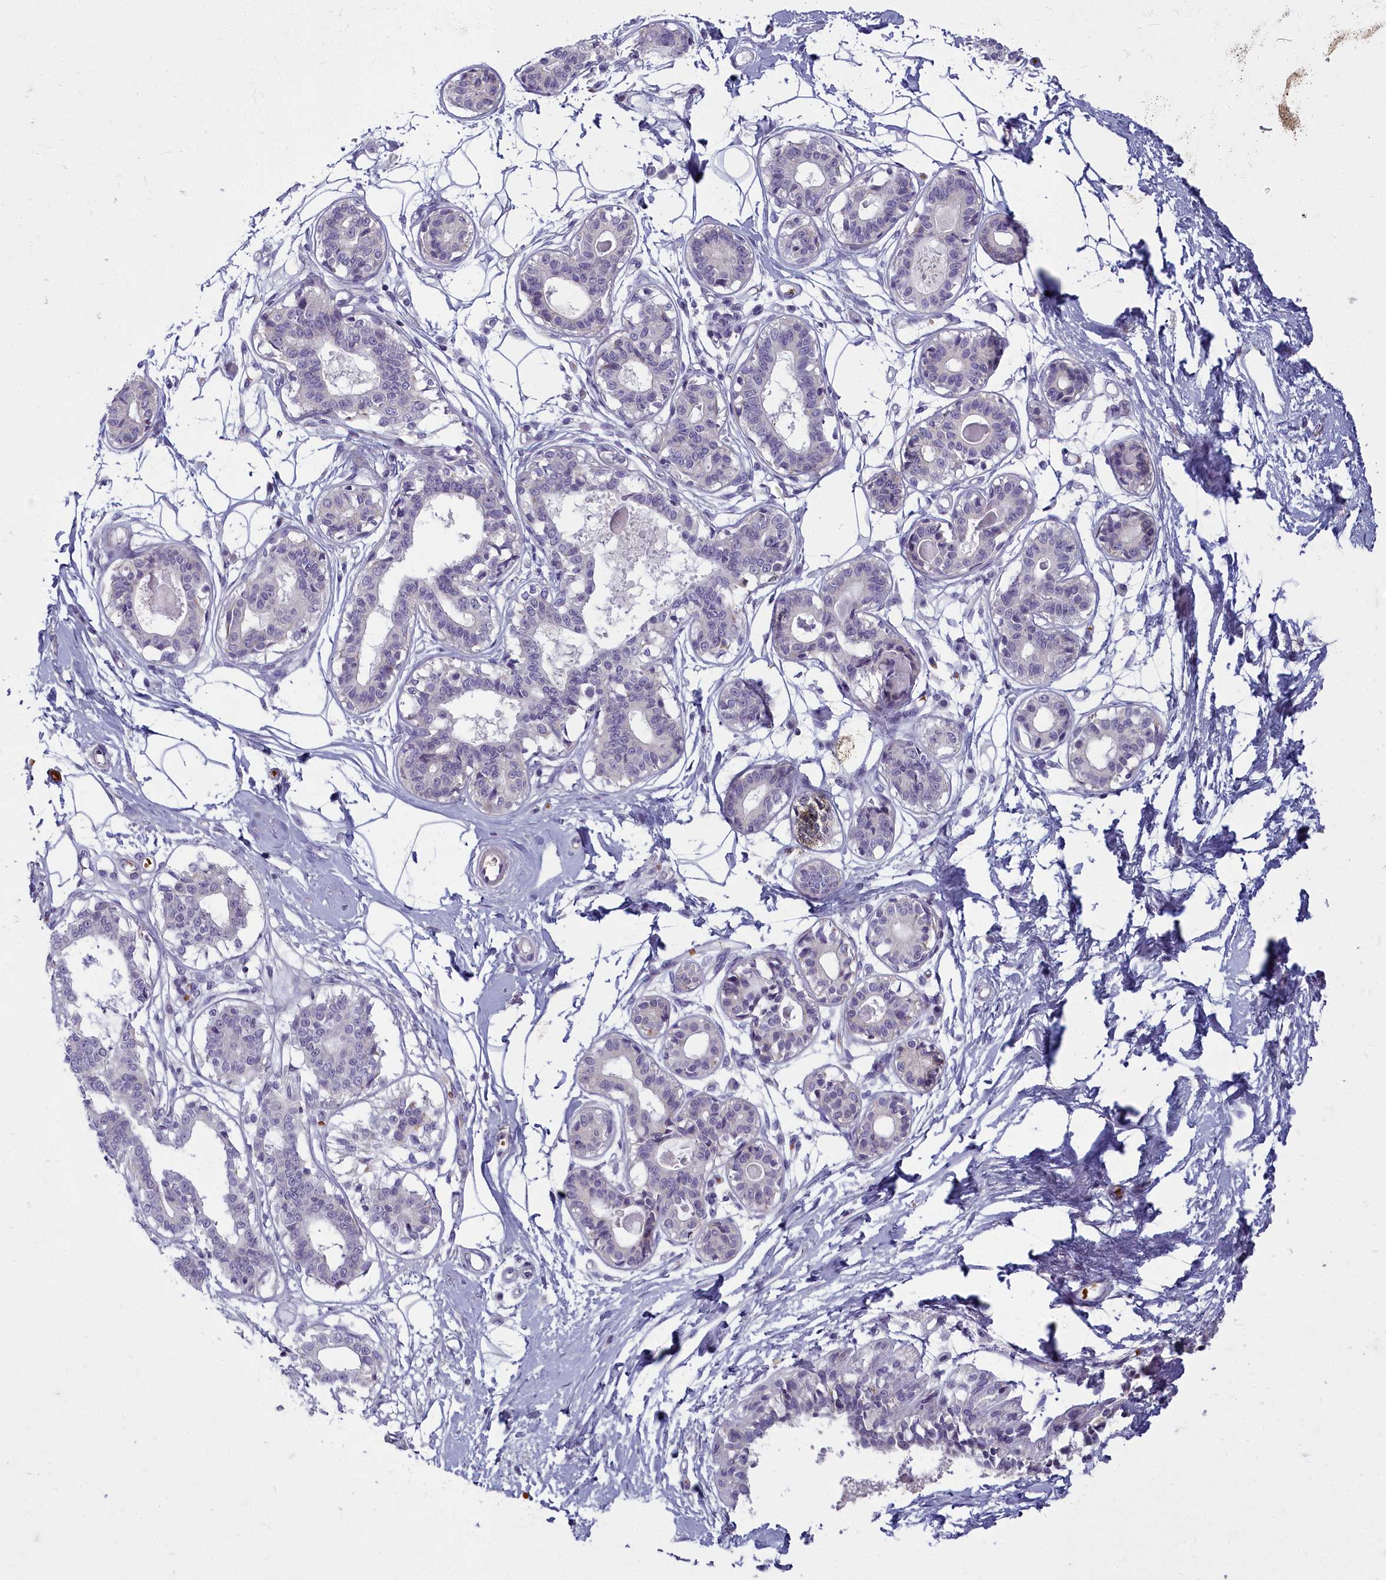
{"staining": {"intensity": "negative", "quantity": "none", "location": "none"}, "tissue": "breast", "cell_type": "Adipocytes", "image_type": "normal", "snomed": [{"axis": "morphology", "description": "Normal tissue, NOS"}, {"axis": "topography", "description": "Breast"}], "caption": "A photomicrograph of breast stained for a protein displays no brown staining in adipocytes. (Stains: DAB IHC with hematoxylin counter stain, Microscopy: brightfield microscopy at high magnification).", "gene": "ARL15", "patient": {"sex": "female", "age": 45}}